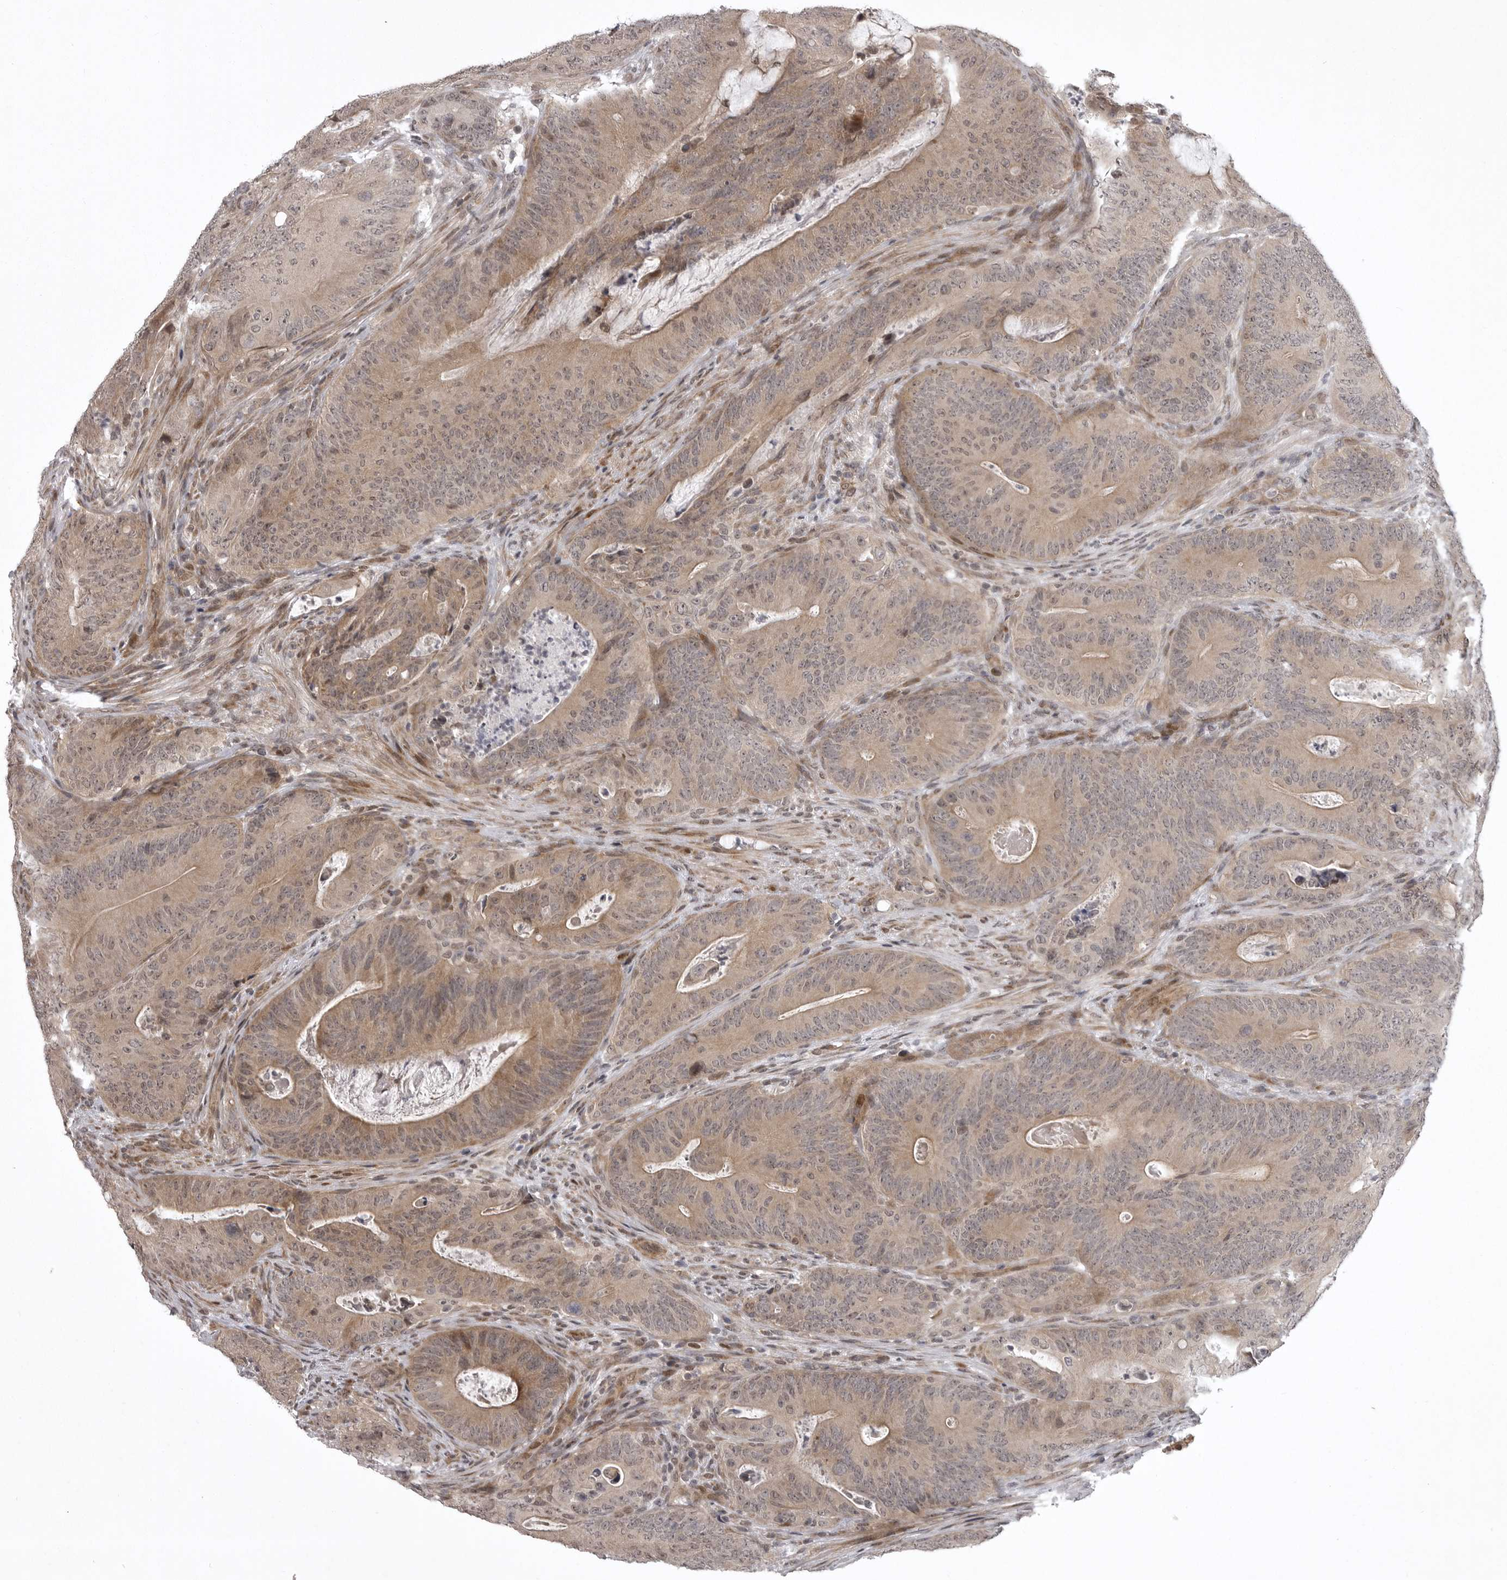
{"staining": {"intensity": "weak", "quantity": ">75%", "location": "cytoplasmic/membranous"}, "tissue": "colorectal cancer", "cell_type": "Tumor cells", "image_type": "cancer", "snomed": [{"axis": "morphology", "description": "Normal tissue, NOS"}, {"axis": "topography", "description": "Colon"}], "caption": "A brown stain highlights weak cytoplasmic/membranous staining of a protein in human colorectal cancer tumor cells.", "gene": "SNX16", "patient": {"sex": "female", "age": 82}}